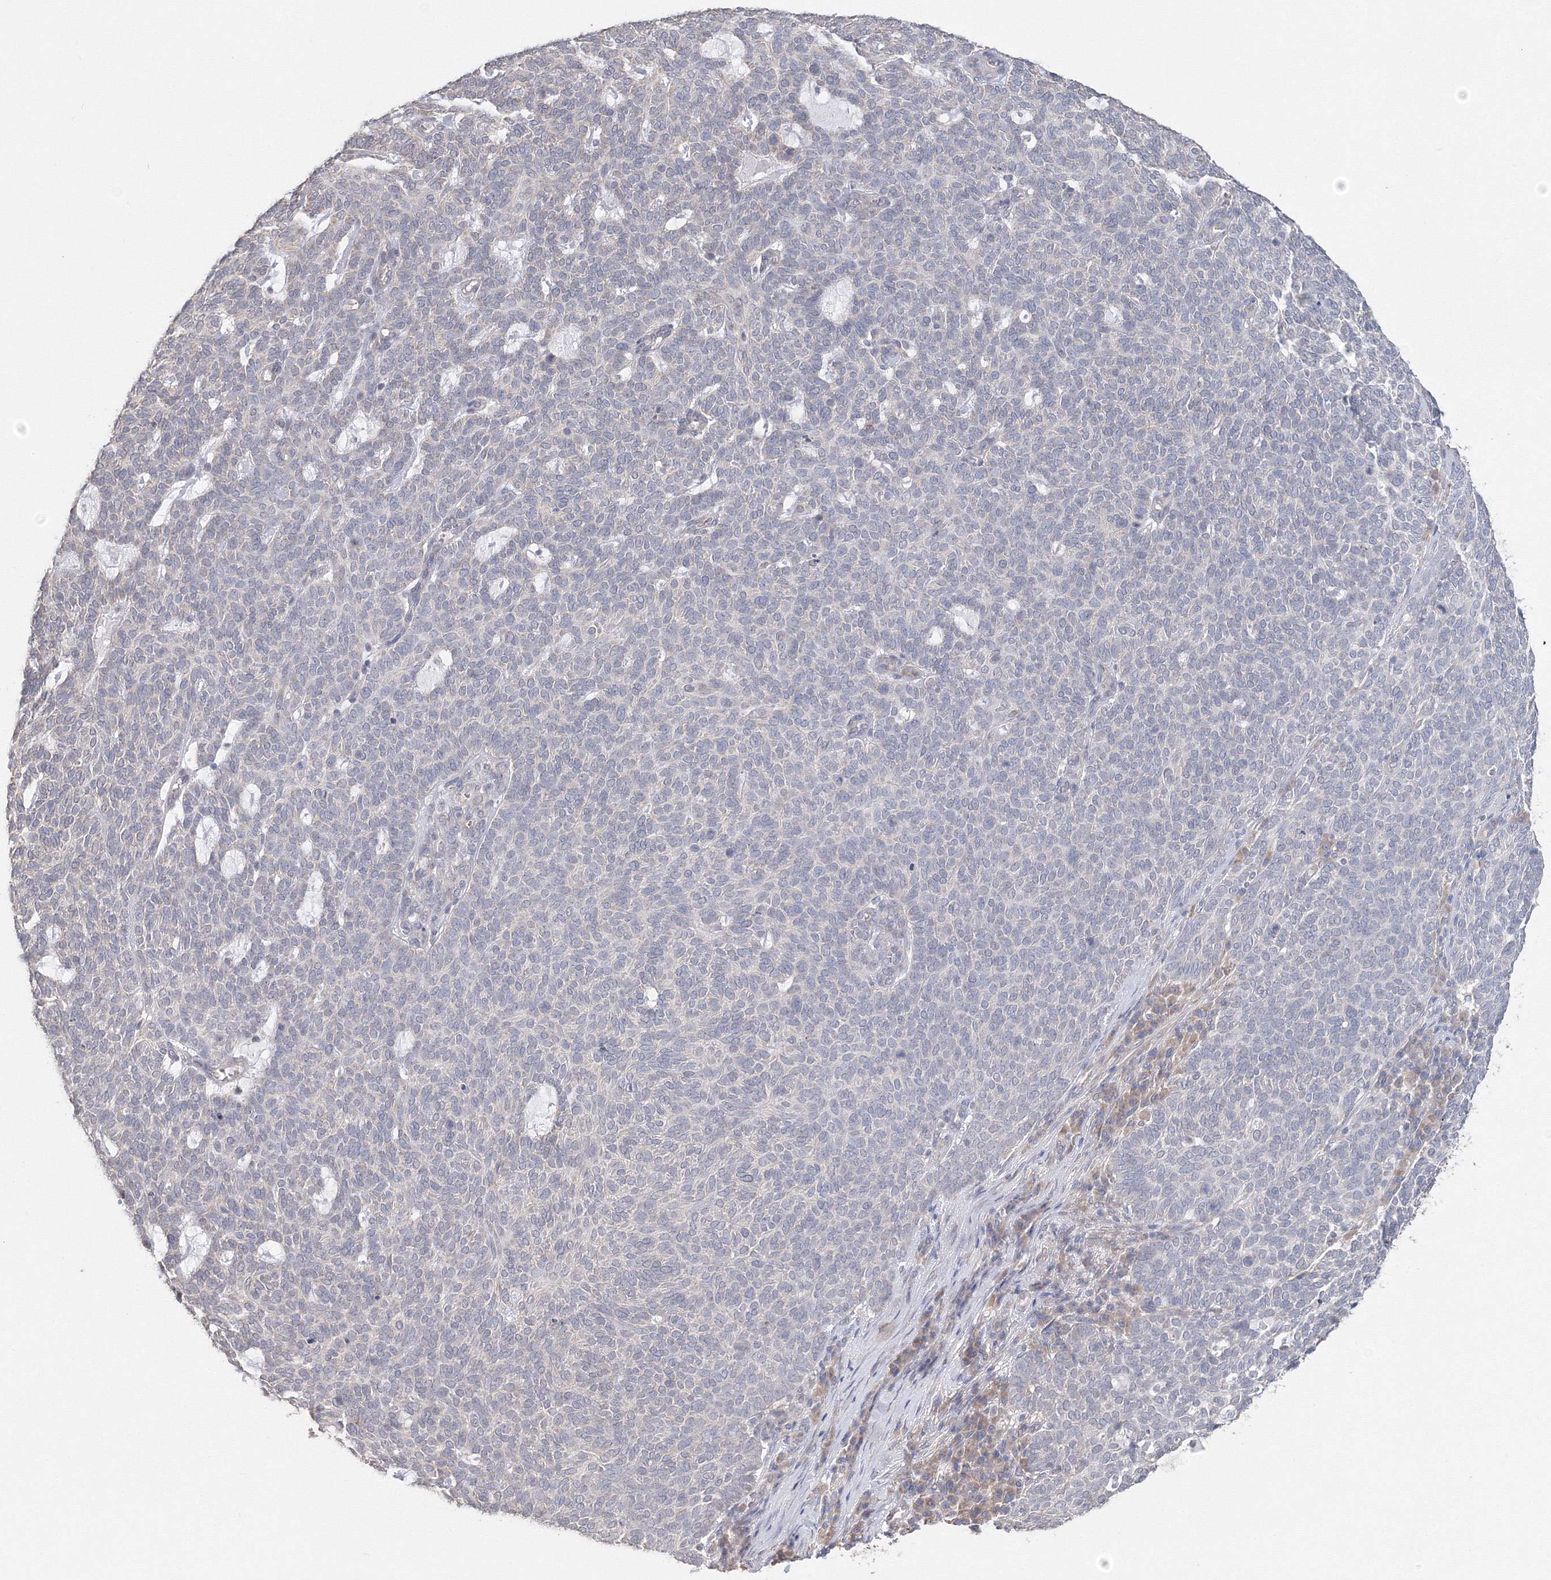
{"staining": {"intensity": "negative", "quantity": "none", "location": "none"}, "tissue": "skin cancer", "cell_type": "Tumor cells", "image_type": "cancer", "snomed": [{"axis": "morphology", "description": "Squamous cell carcinoma, NOS"}, {"axis": "topography", "description": "Skin"}], "caption": "The IHC image has no significant staining in tumor cells of skin cancer tissue.", "gene": "DHRS12", "patient": {"sex": "female", "age": 90}}